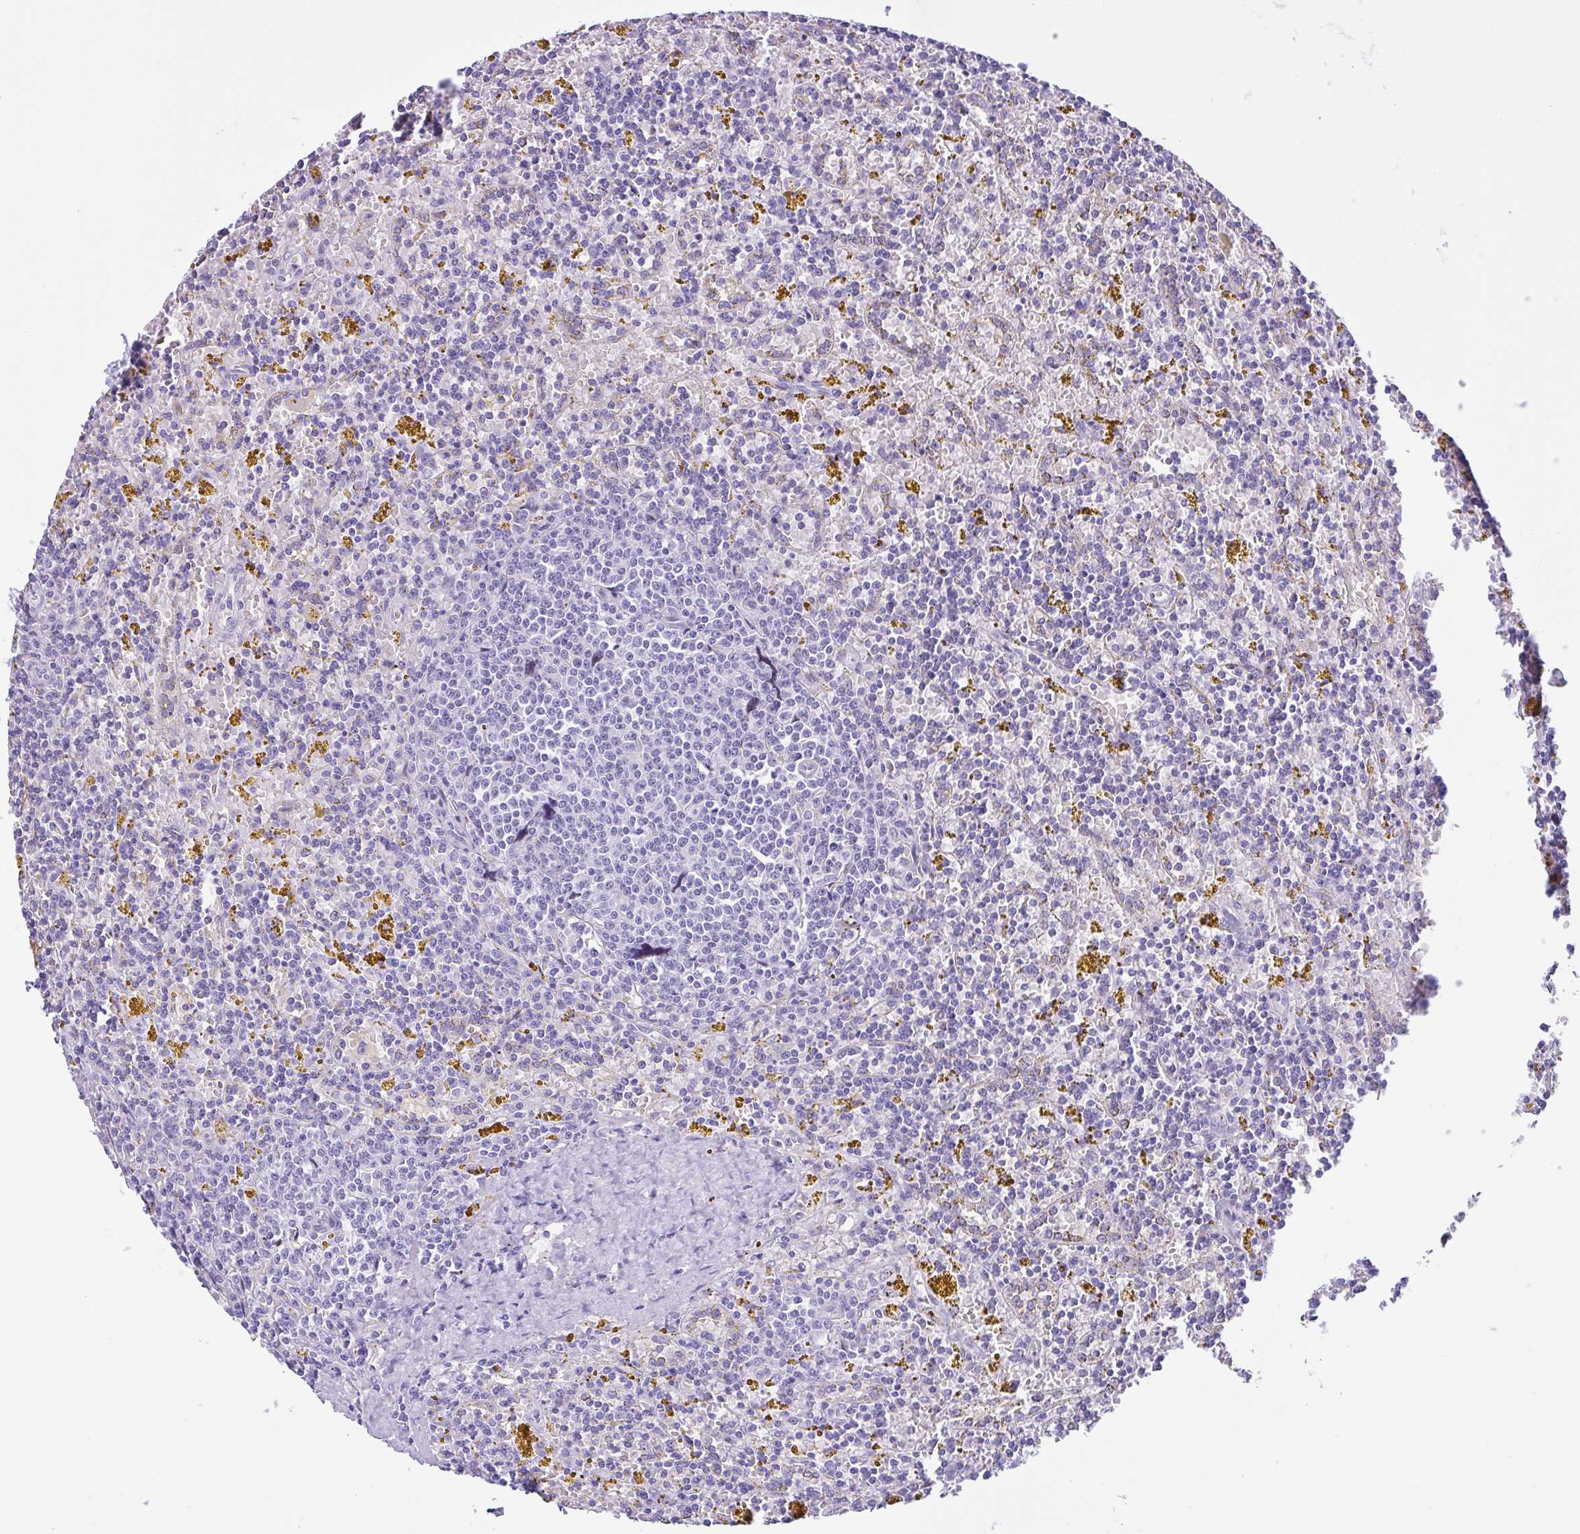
{"staining": {"intensity": "negative", "quantity": "none", "location": "none"}, "tissue": "lymphoma", "cell_type": "Tumor cells", "image_type": "cancer", "snomed": [{"axis": "morphology", "description": "Malignant lymphoma, non-Hodgkin's type, Low grade"}, {"axis": "topography", "description": "Spleen"}, {"axis": "topography", "description": "Lymph node"}], "caption": "Micrograph shows no protein positivity in tumor cells of lymphoma tissue.", "gene": "AHCYL2", "patient": {"sex": "female", "age": 66}}